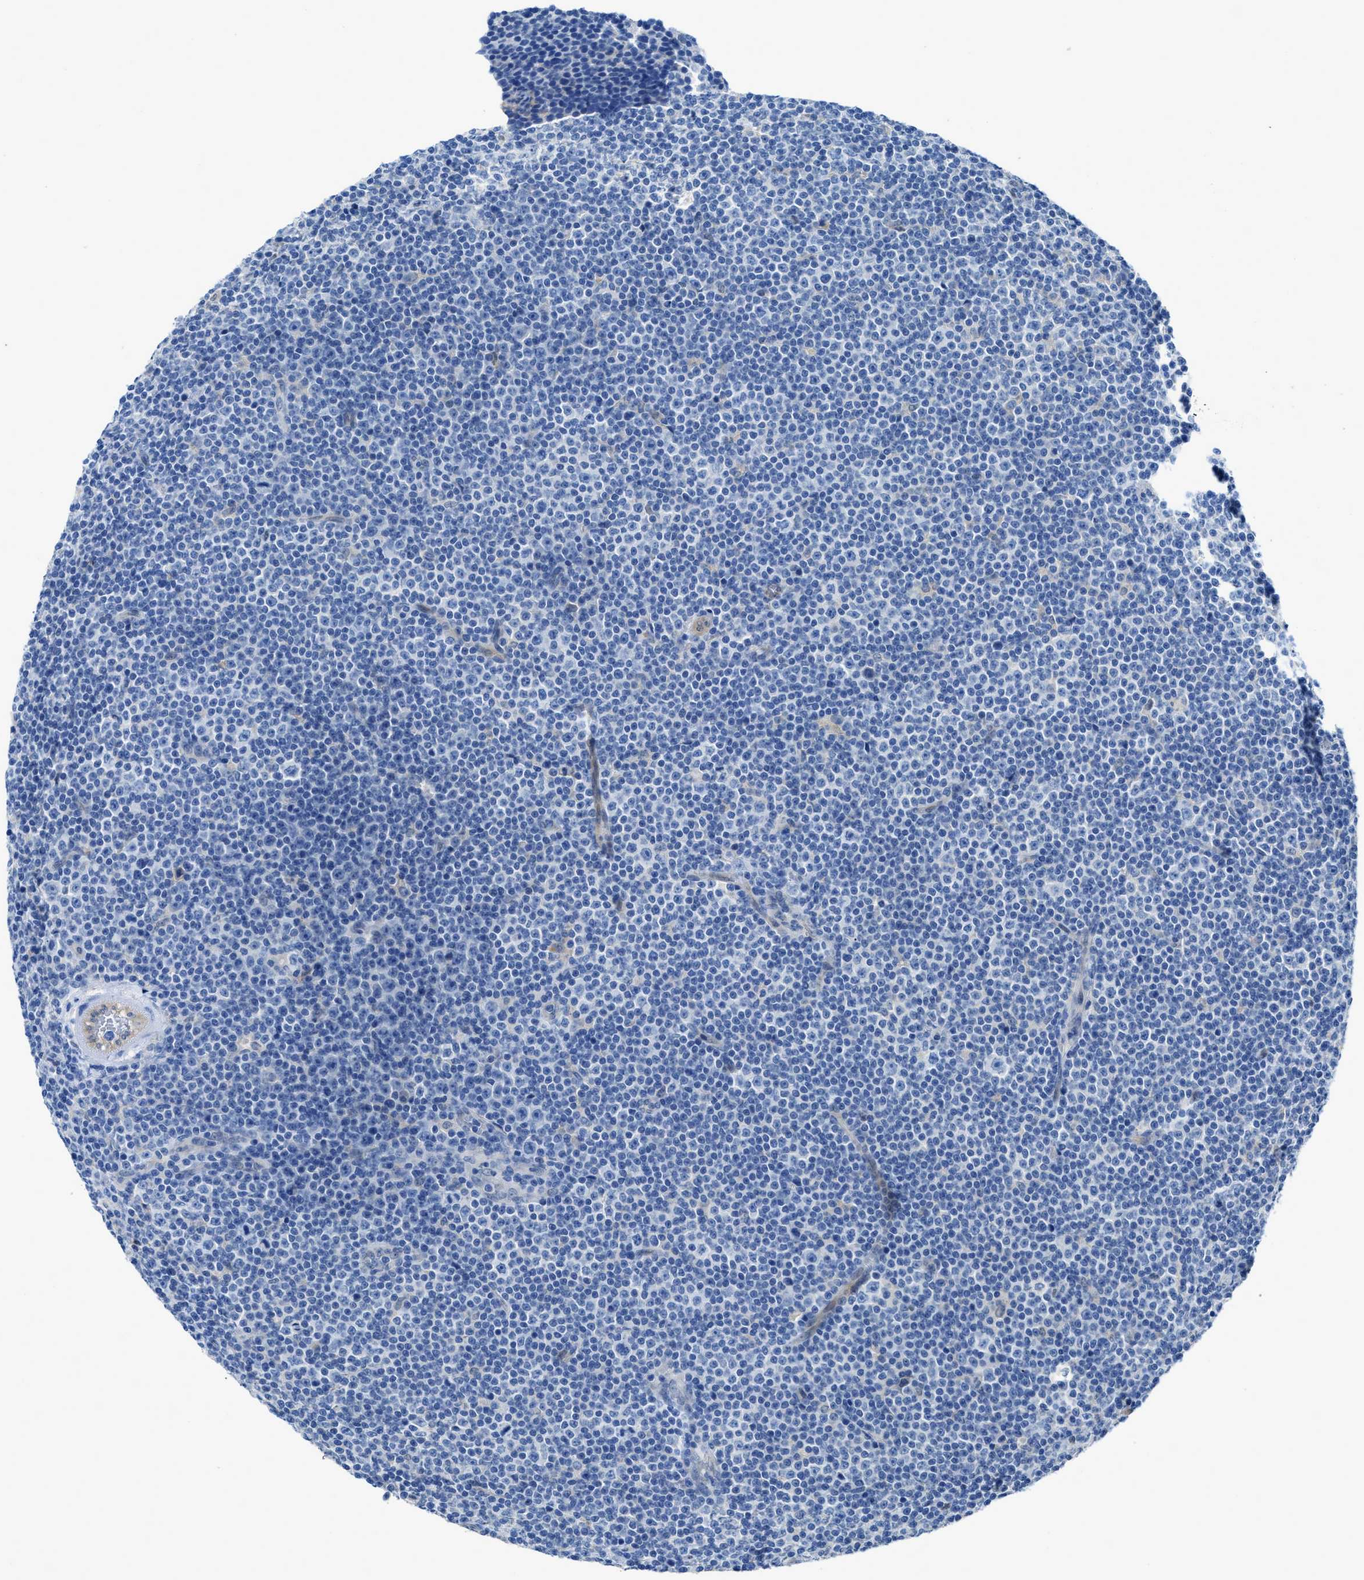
{"staining": {"intensity": "negative", "quantity": "none", "location": "none"}, "tissue": "lymphoma", "cell_type": "Tumor cells", "image_type": "cancer", "snomed": [{"axis": "morphology", "description": "Malignant lymphoma, non-Hodgkin's type, Low grade"}, {"axis": "topography", "description": "Lymph node"}], "caption": "This is an IHC micrograph of lymphoma. There is no expression in tumor cells.", "gene": "PTGFRN", "patient": {"sex": "female", "age": 67}}